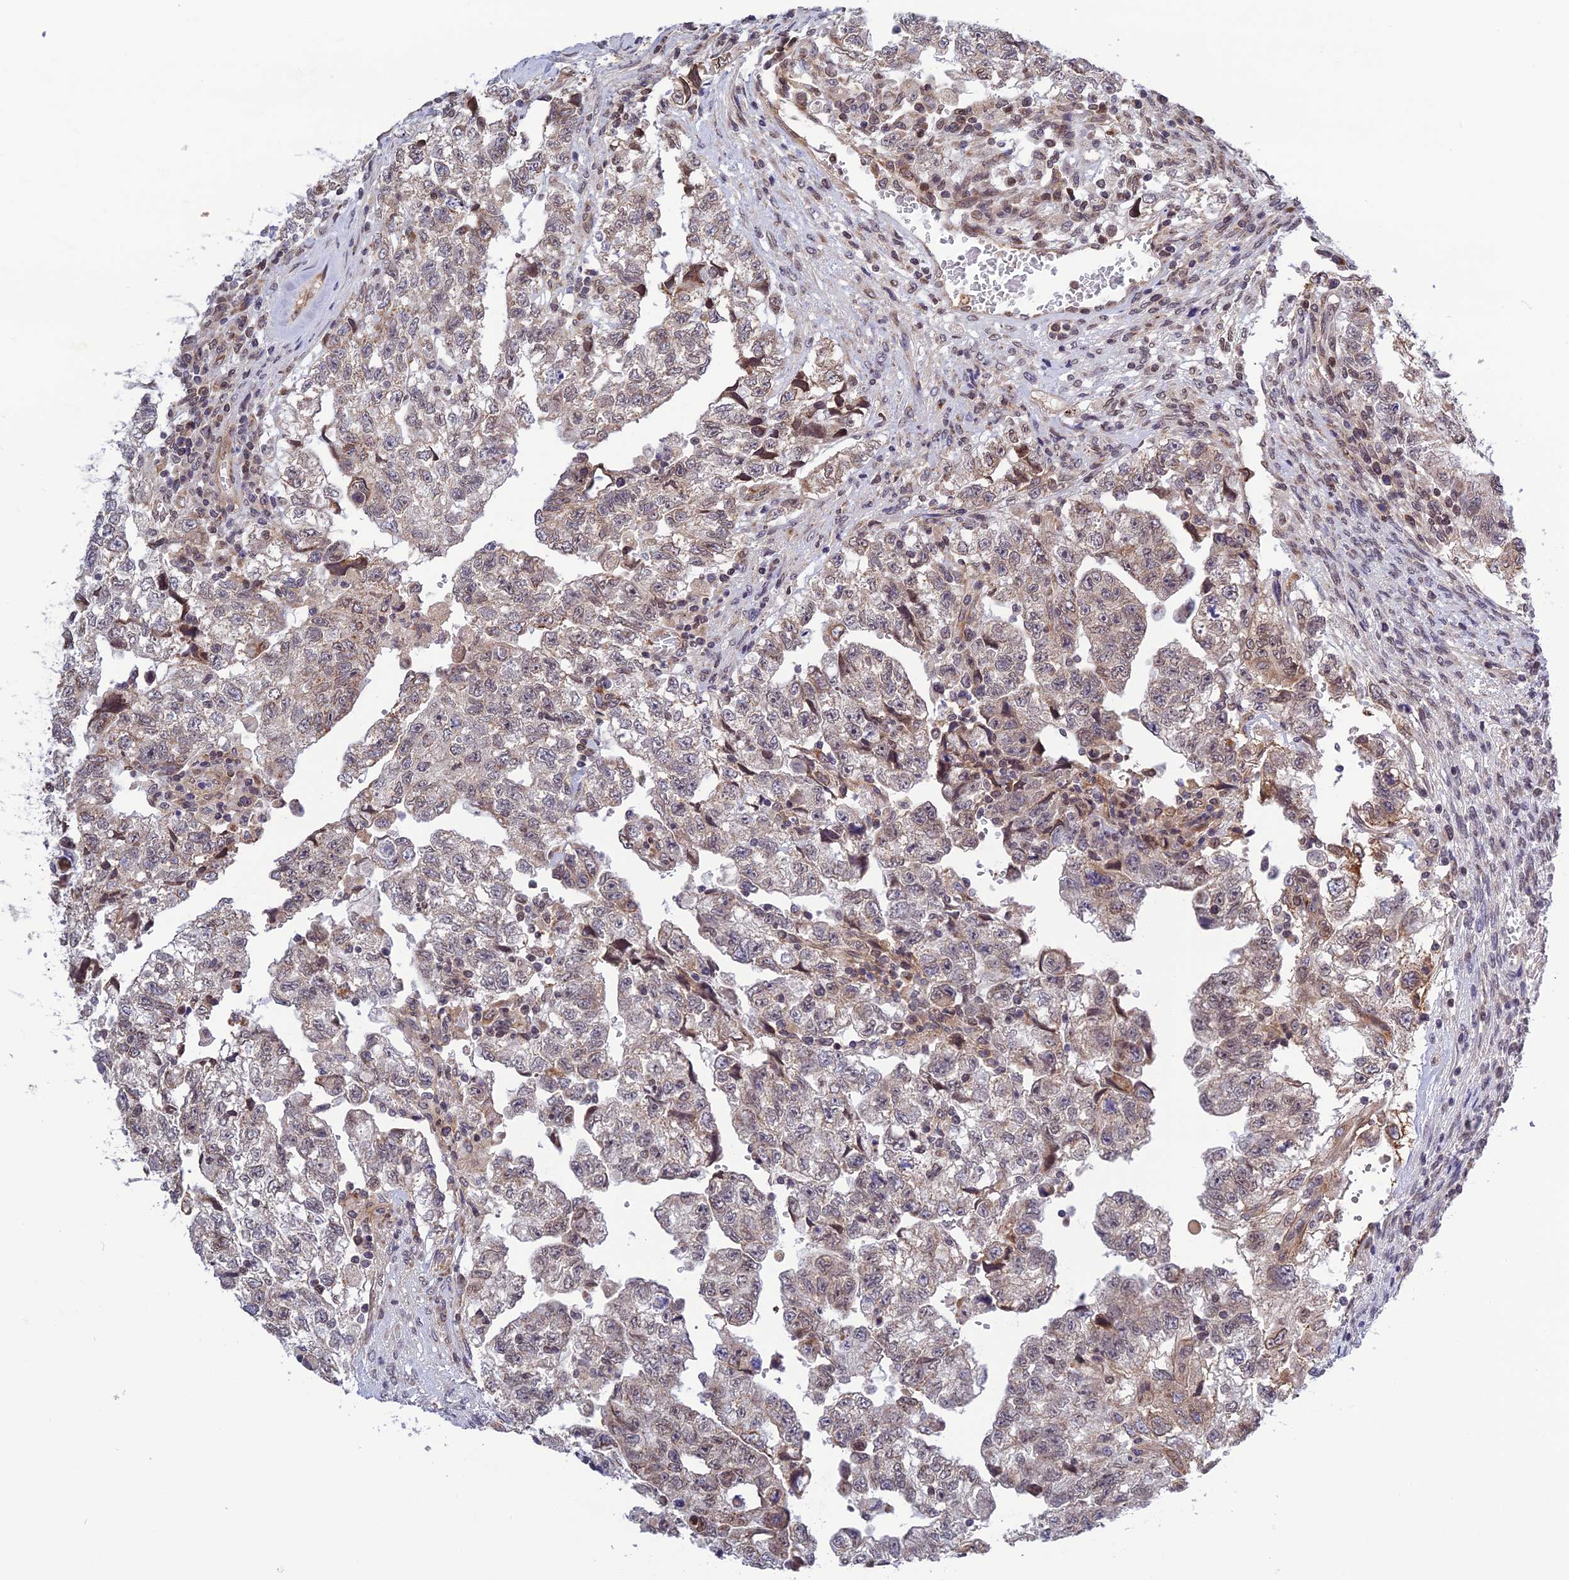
{"staining": {"intensity": "weak", "quantity": "25%-75%", "location": "cytoplasmic/membranous,nuclear"}, "tissue": "testis cancer", "cell_type": "Tumor cells", "image_type": "cancer", "snomed": [{"axis": "morphology", "description": "Carcinoma, Embryonal, NOS"}, {"axis": "topography", "description": "Testis"}], "caption": "Testis cancer stained with a brown dye displays weak cytoplasmic/membranous and nuclear positive expression in approximately 25%-75% of tumor cells.", "gene": "REXO1", "patient": {"sex": "male", "age": 36}}